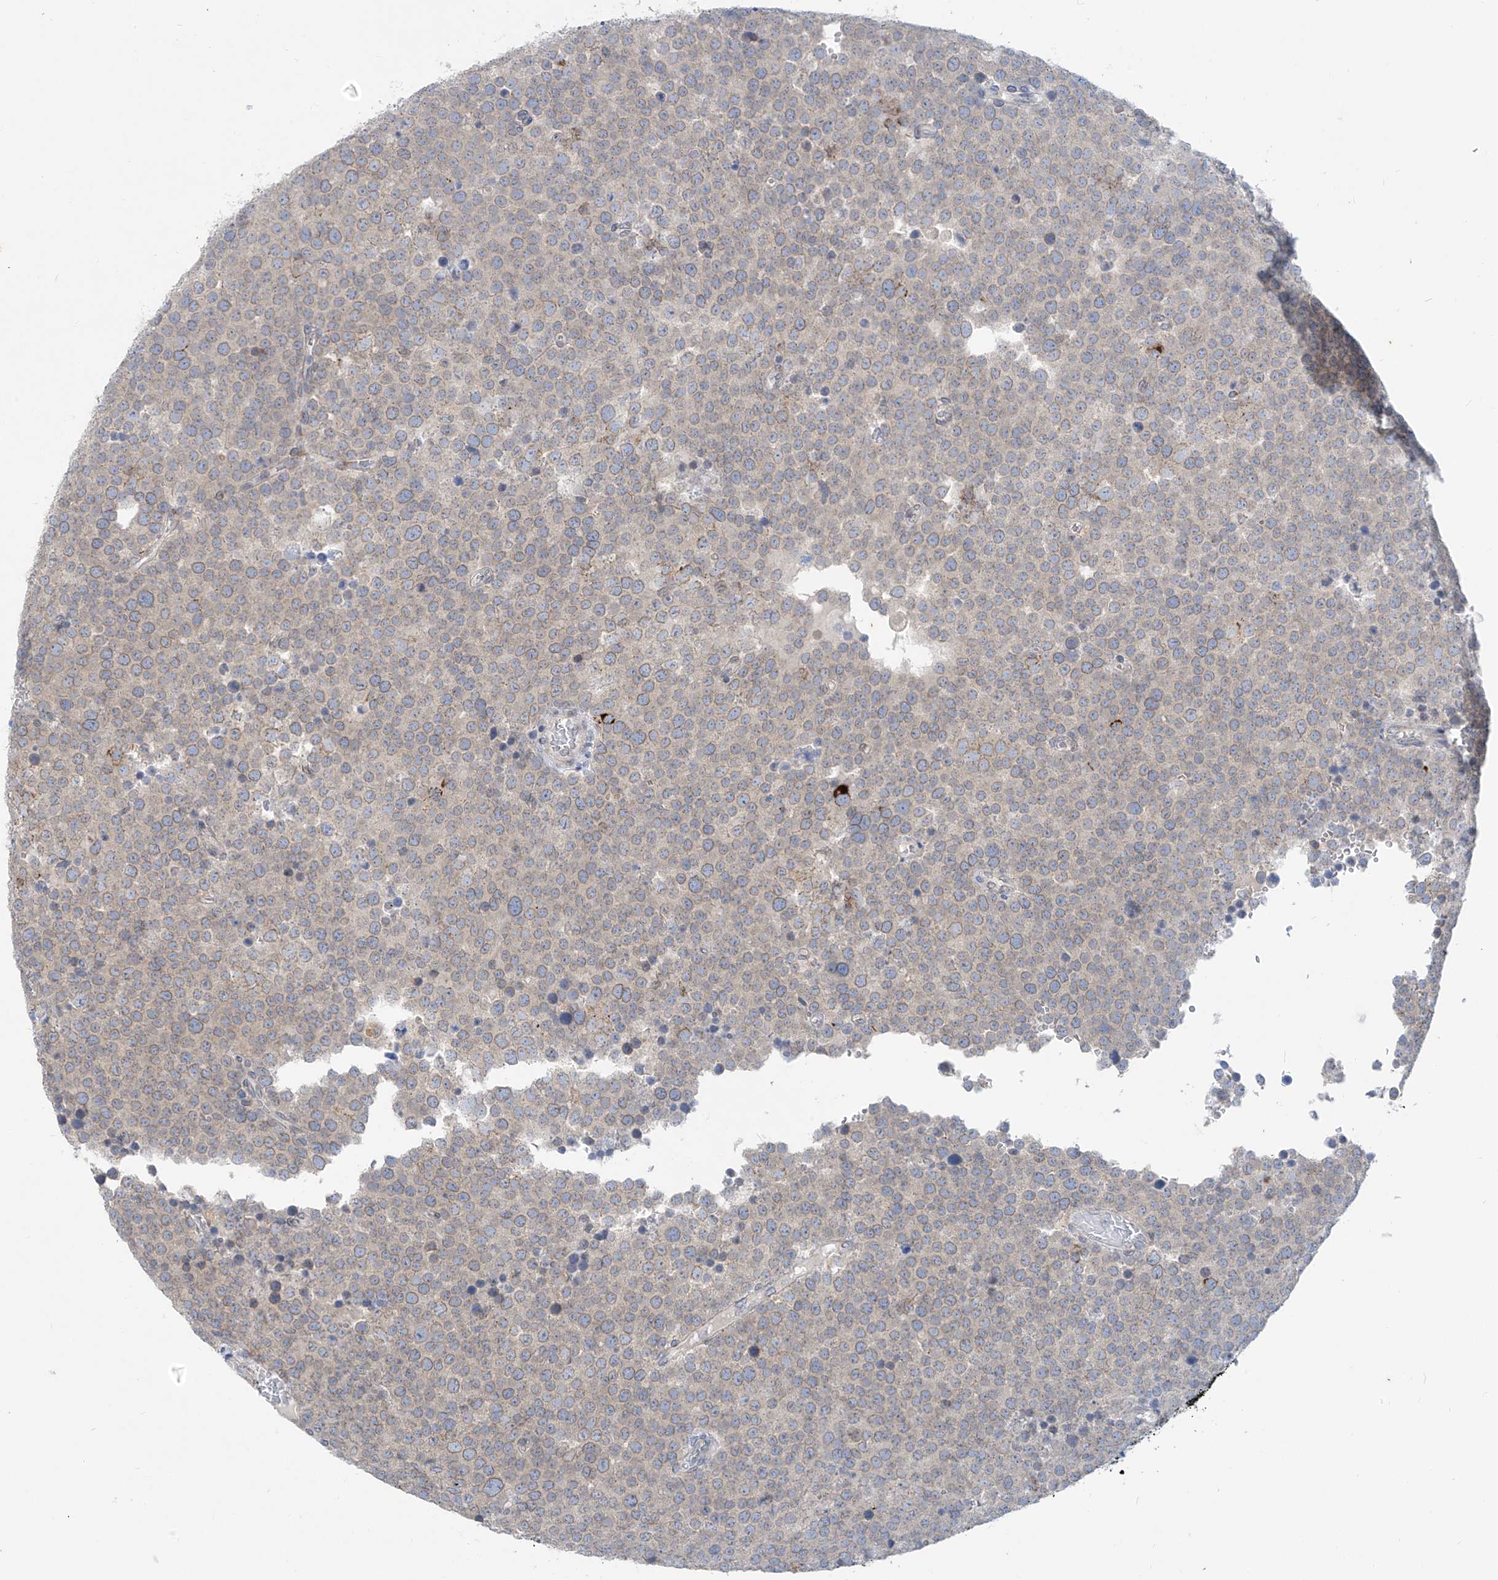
{"staining": {"intensity": "weak", "quantity": ">75%", "location": "cytoplasmic/membranous,nuclear"}, "tissue": "testis cancer", "cell_type": "Tumor cells", "image_type": "cancer", "snomed": [{"axis": "morphology", "description": "Seminoma, NOS"}, {"axis": "topography", "description": "Testis"}], "caption": "Testis seminoma was stained to show a protein in brown. There is low levels of weak cytoplasmic/membranous and nuclear staining in approximately >75% of tumor cells.", "gene": "KRTAP25-1", "patient": {"sex": "male", "age": 71}}